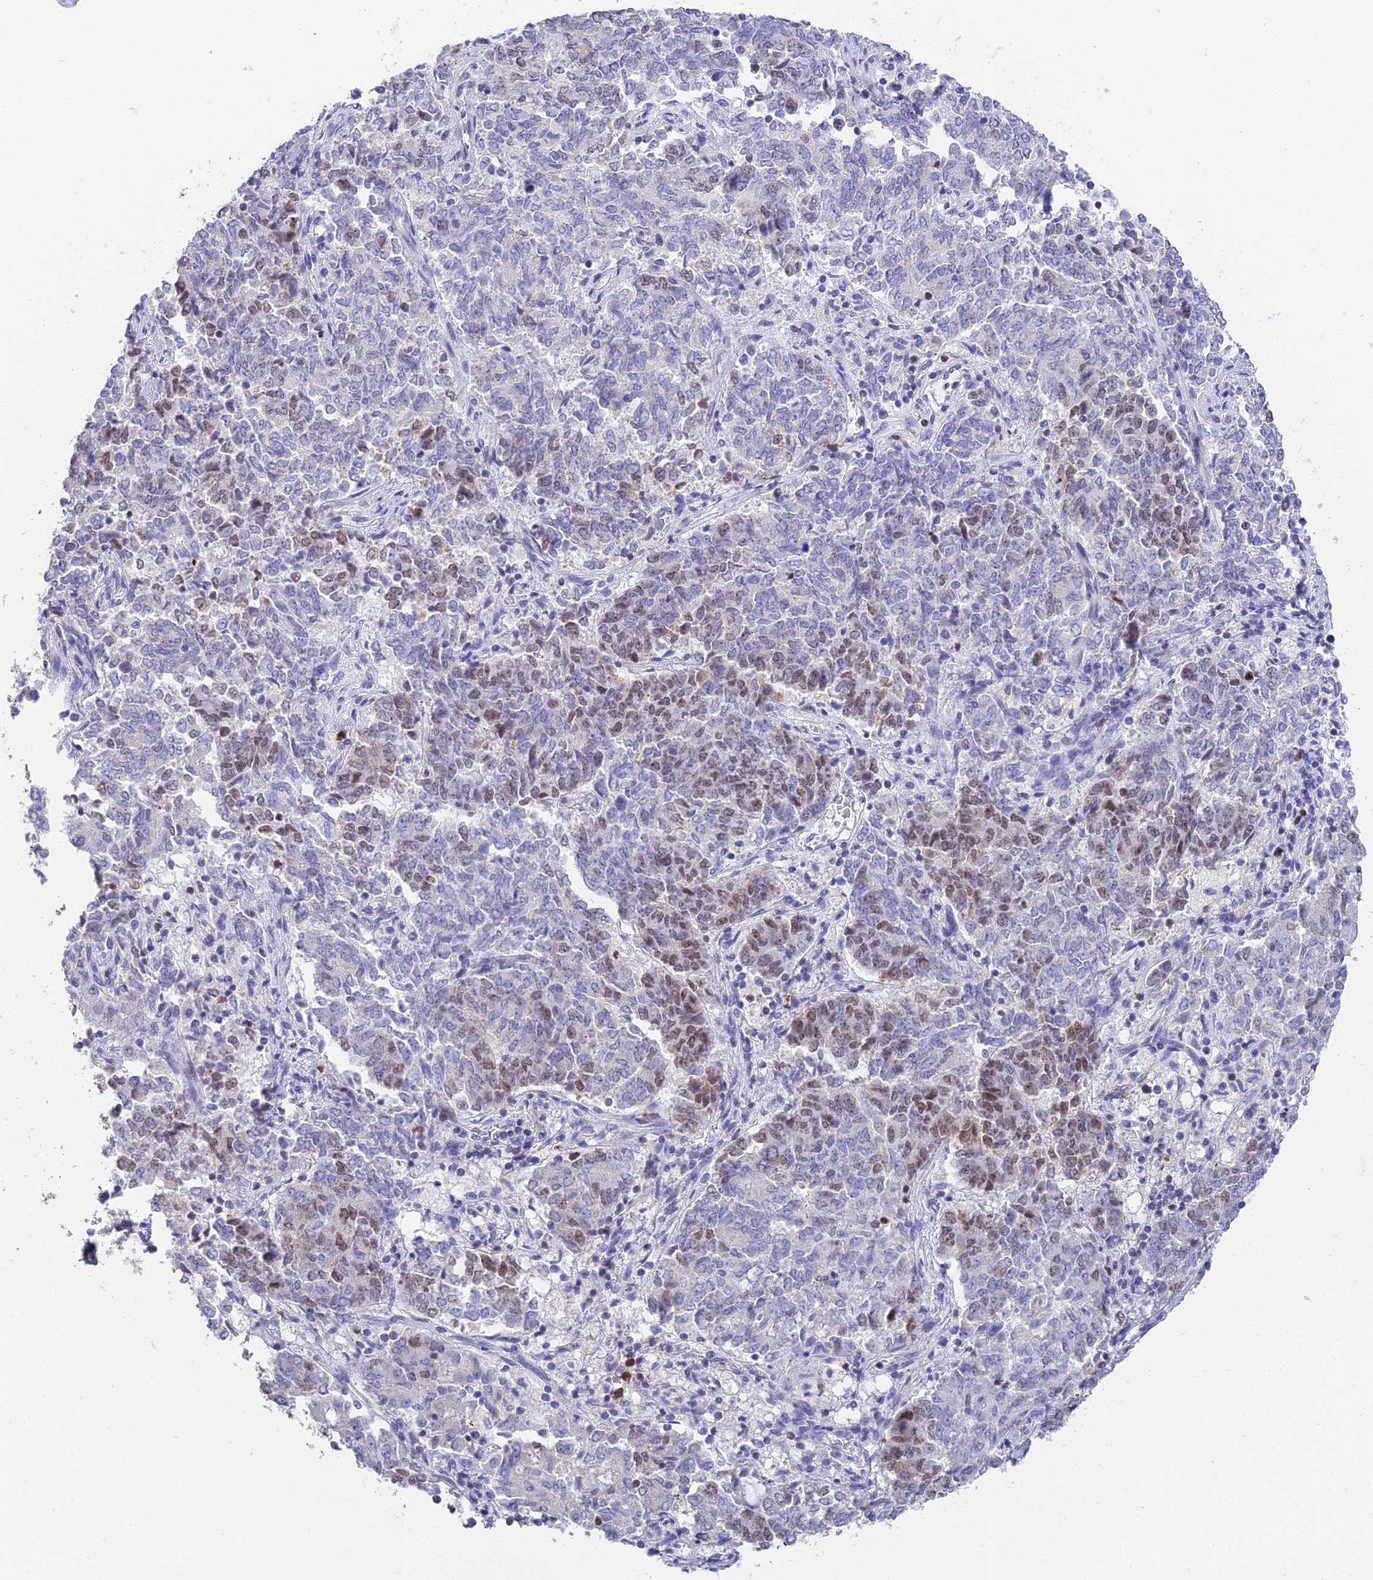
{"staining": {"intensity": "weak", "quantity": "<25%", "location": "nuclear"}, "tissue": "endometrial cancer", "cell_type": "Tumor cells", "image_type": "cancer", "snomed": [{"axis": "morphology", "description": "Adenocarcinoma, NOS"}, {"axis": "topography", "description": "Endometrium"}], "caption": "This is a image of IHC staining of adenocarcinoma (endometrial), which shows no expression in tumor cells.", "gene": "MCM2", "patient": {"sex": "female", "age": 80}}